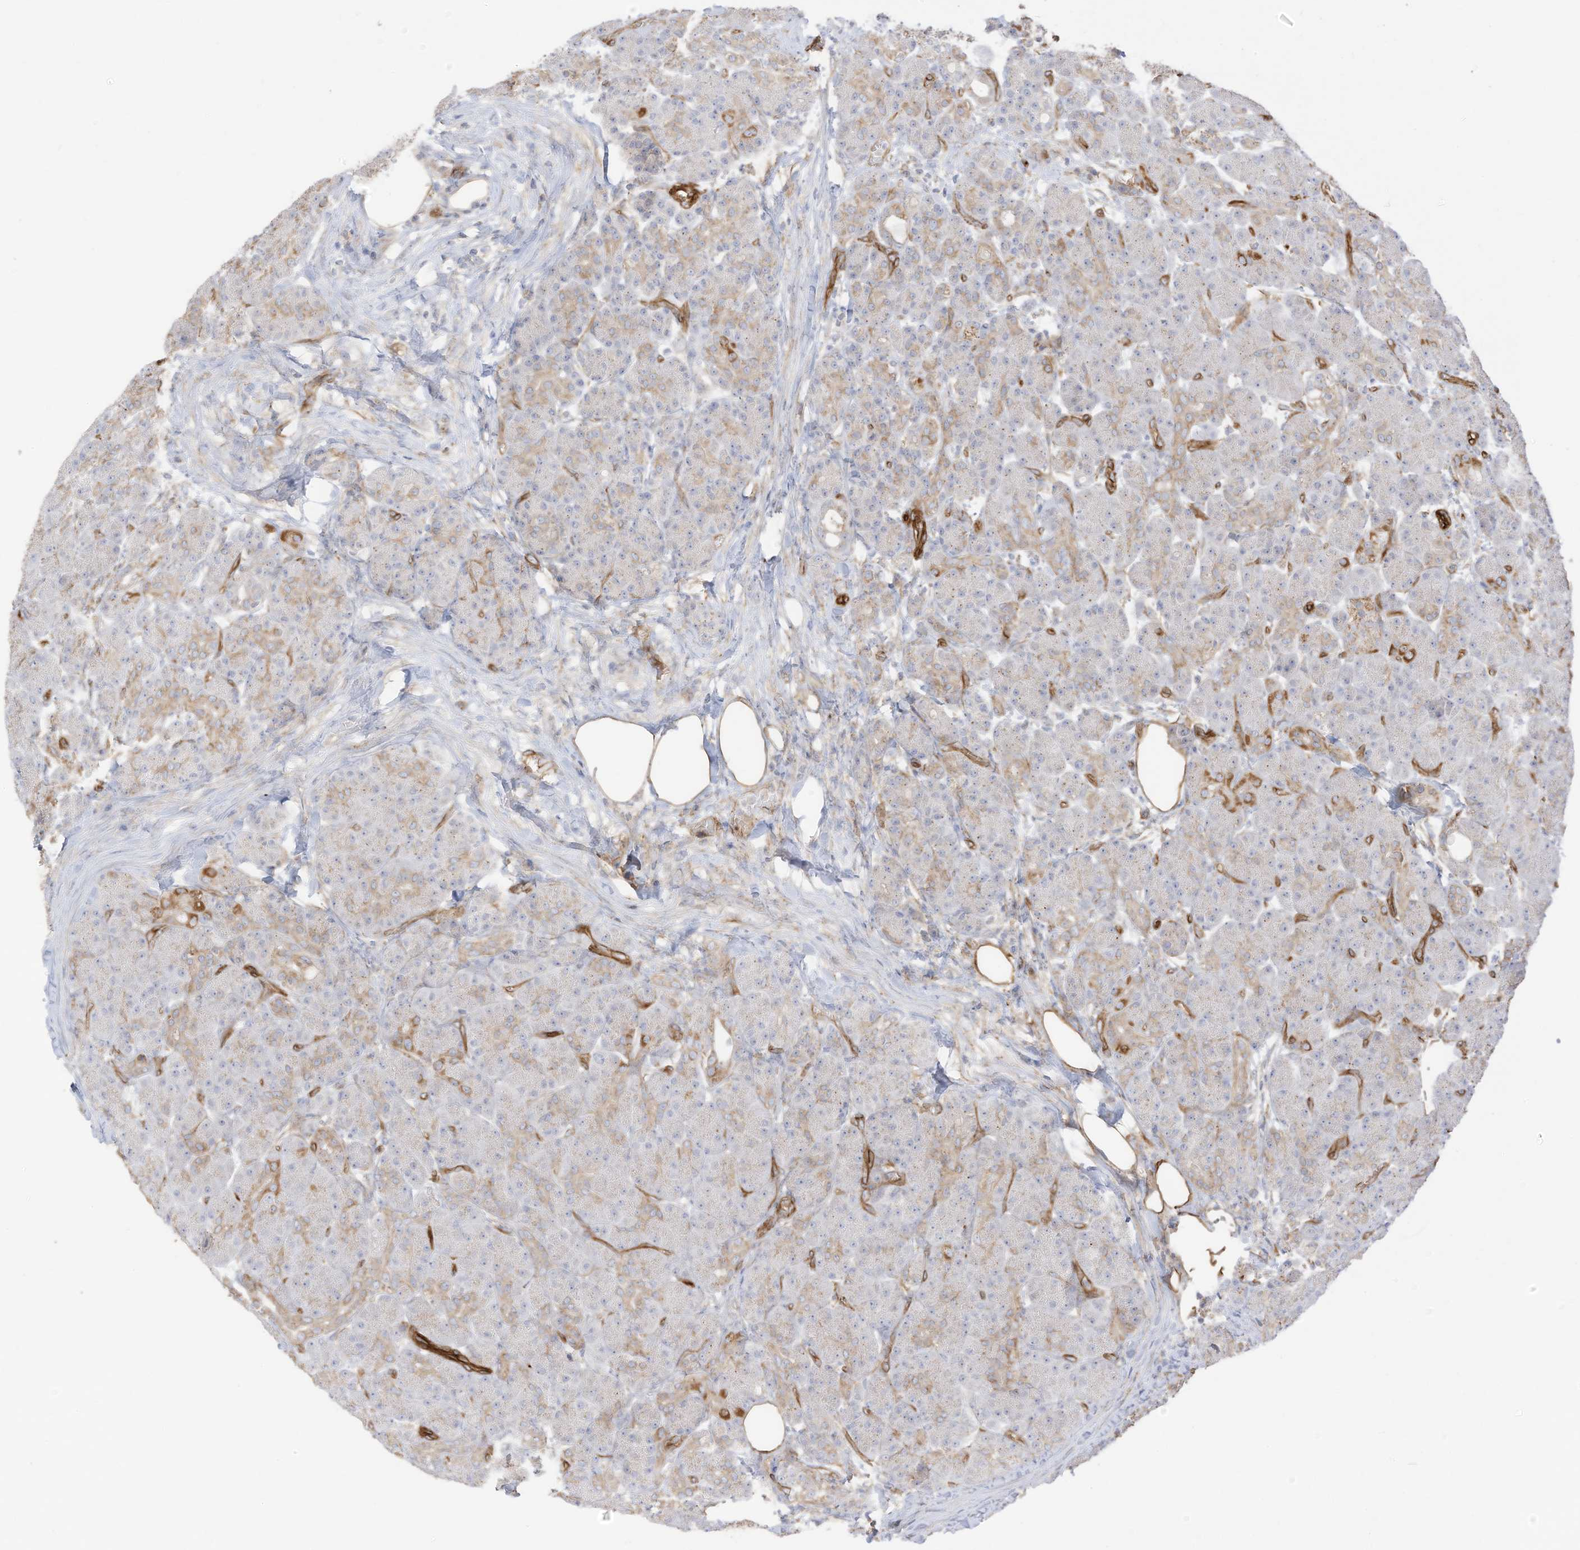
{"staining": {"intensity": "weak", "quantity": "<25%", "location": "cytoplasmic/membranous"}, "tissue": "pancreas", "cell_type": "Exocrine glandular cells", "image_type": "normal", "snomed": [{"axis": "morphology", "description": "Normal tissue, NOS"}, {"axis": "topography", "description": "Pancreas"}], "caption": "IHC of unremarkable pancreas exhibits no positivity in exocrine glandular cells.", "gene": "ABCB7", "patient": {"sex": "male", "age": 63}}